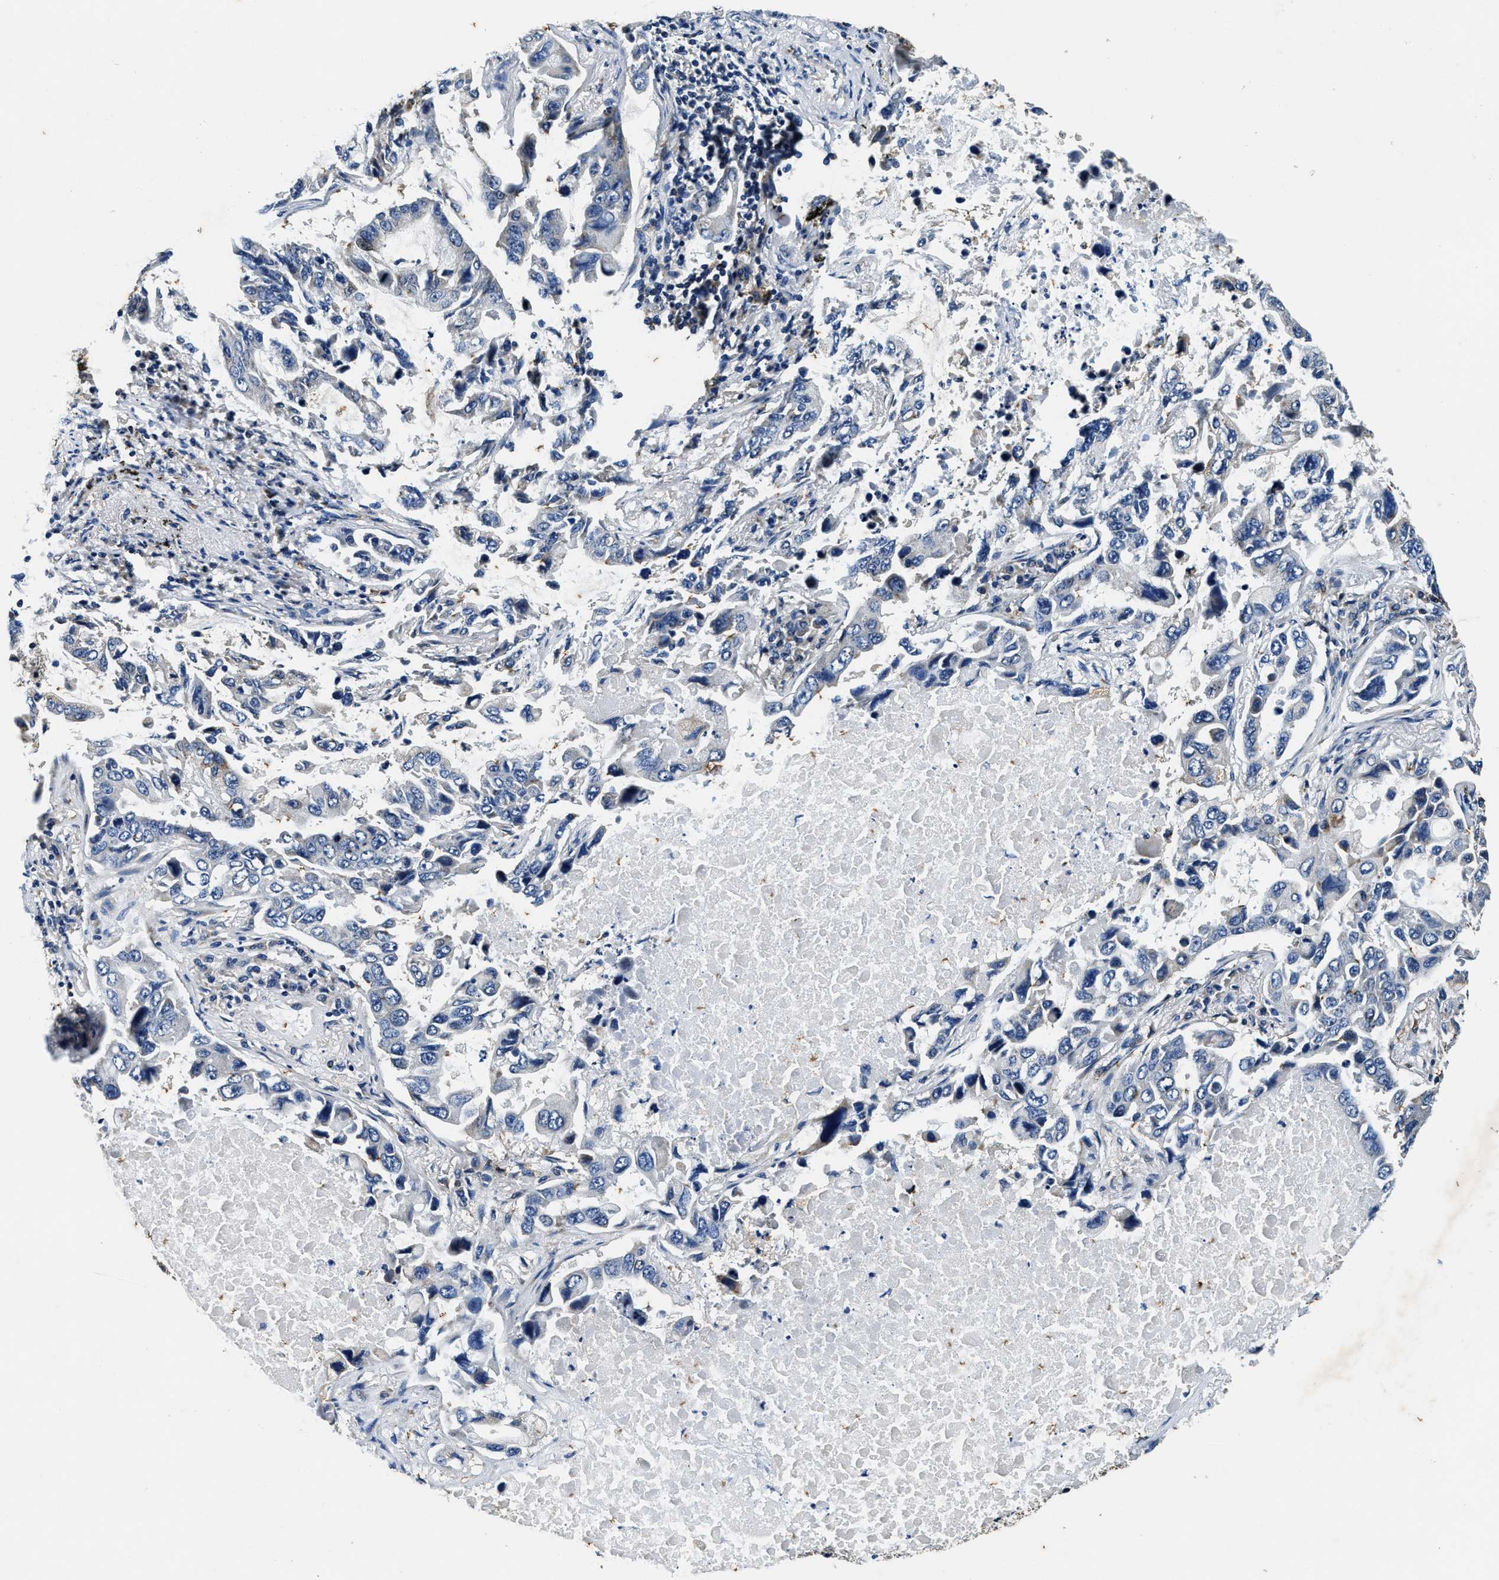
{"staining": {"intensity": "negative", "quantity": "none", "location": "none"}, "tissue": "lung cancer", "cell_type": "Tumor cells", "image_type": "cancer", "snomed": [{"axis": "morphology", "description": "Adenocarcinoma, NOS"}, {"axis": "topography", "description": "Lung"}], "caption": "An immunohistochemistry (IHC) micrograph of lung cancer is shown. There is no staining in tumor cells of lung cancer.", "gene": "PI4KB", "patient": {"sex": "male", "age": 64}}